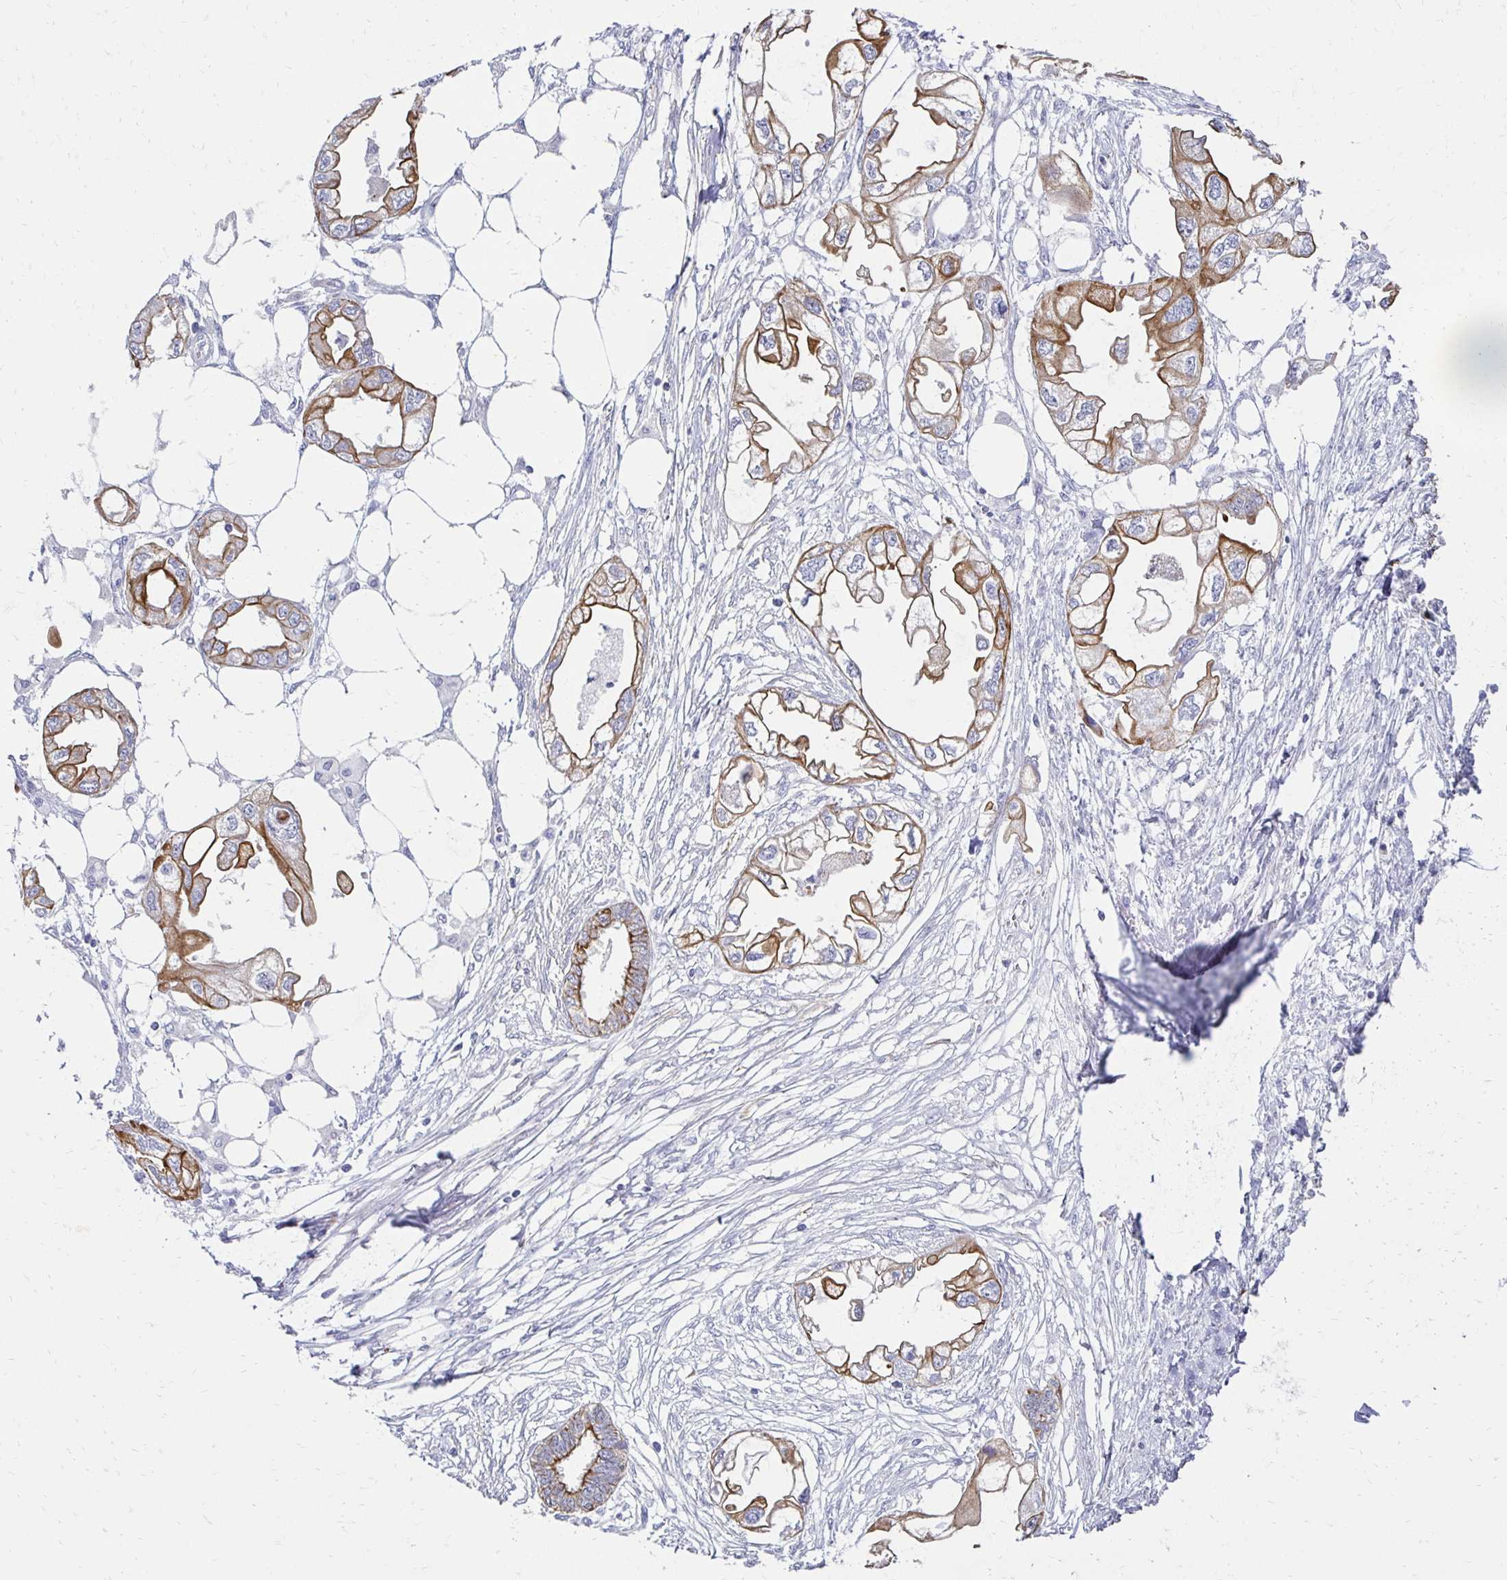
{"staining": {"intensity": "moderate", "quantity": ">75%", "location": "cytoplasmic/membranous"}, "tissue": "endometrial cancer", "cell_type": "Tumor cells", "image_type": "cancer", "snomed": [{"axis": "morphology", "description": "Adenocarcinoma, NOS"}, {"axis": "morphology", "description": "Adenocarcinoma, metastatic, NOS"}, {"axis": "topography", "description": "Adipose tissue"}, {"axis": "topography", "description": "Endometrium"}], "caption": "Immunohistochemical staining of human endometrial cancer (metastatic adenocarcinoma) exhibits medium levels of moderate cytoplasmic/membranous protein positivity in about >75% of tumor cells.", "gene": "C1QTNF2", "patient": {"sex": "female", "age": 67}}